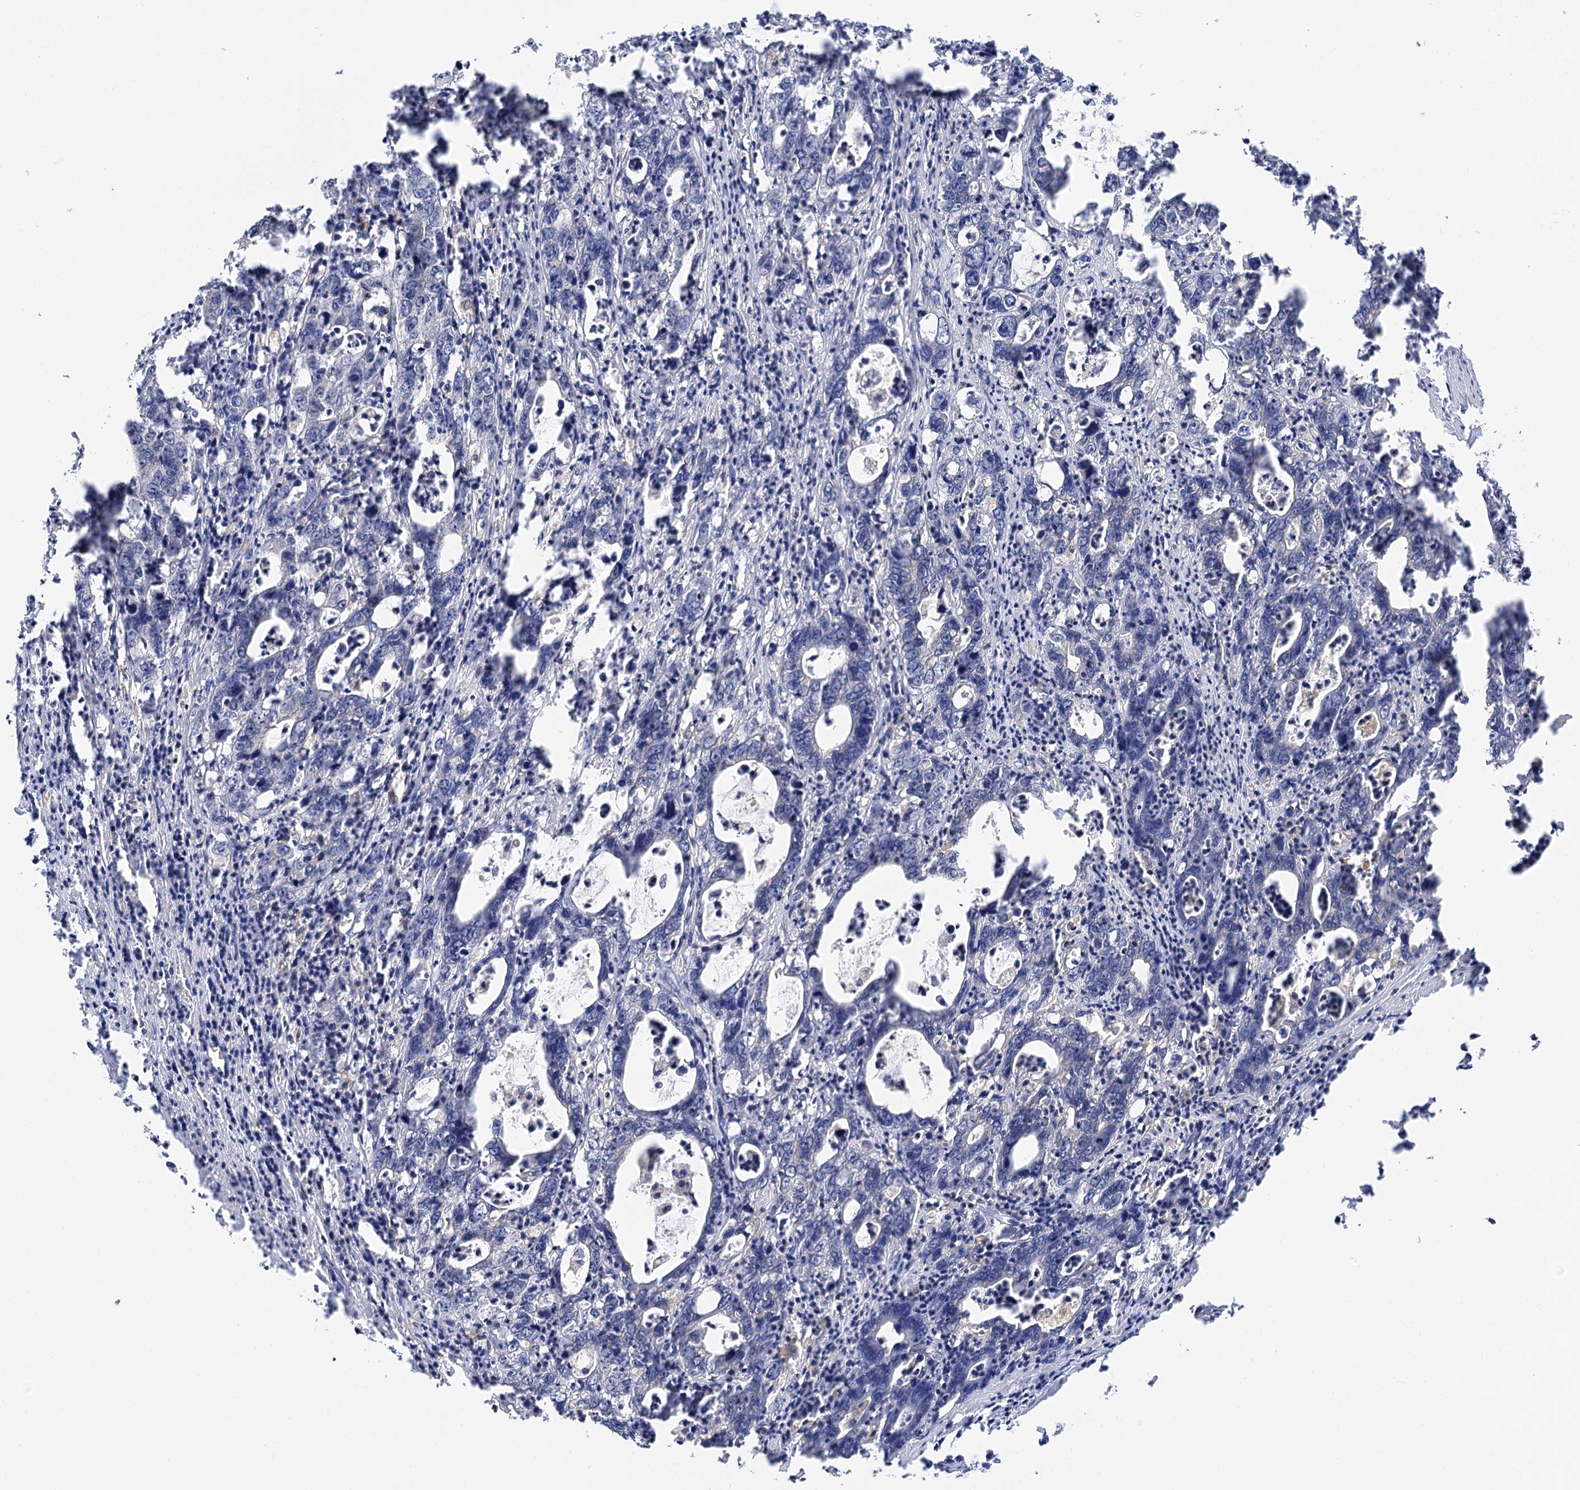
{"staining": {"intensity": "weak", "quantity": "<25%", "location": "cytoplasmic/membranous"}, "tissue": "colorectal cancer", "cell_type": "Tumor cells", "image_type": "cancer", "snomed": [{"axis": "morphology", "description": "Adenocarcinoma, NOS"}, {"axis": "topography", "description": "Colon"}], "caption": "Protein analysis of colorectal cancer (adenocarcinoma) displays no significant staining in tumor cells.", "gene": "PPIP5K2", "patient": {"sex": "female", "age": 75}}